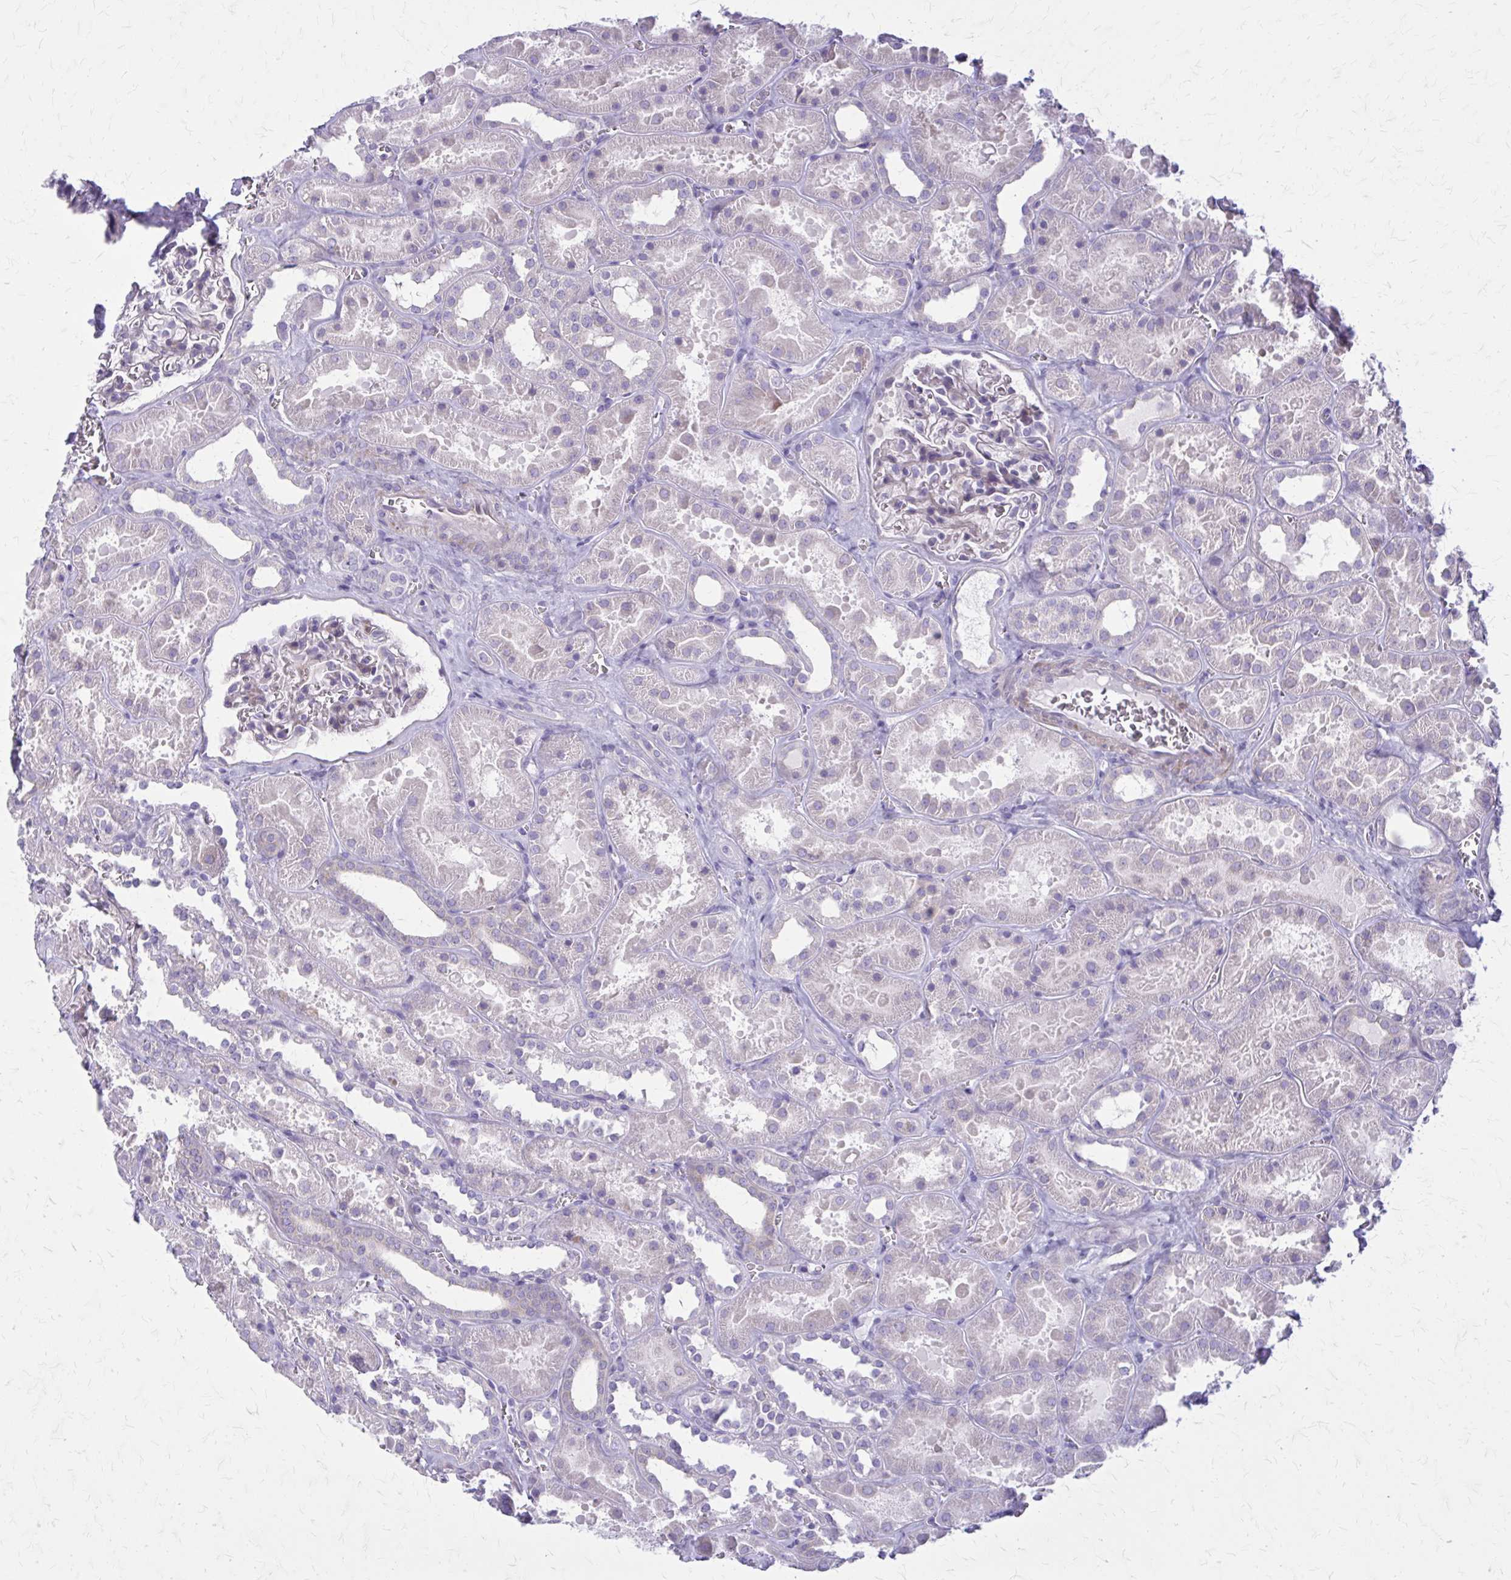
{"staining": {"intensity": "negative", "quantity": "none", "location": "none"}, "tissue": "kidney", "cell_type": "Cells in glomeruli", "image_type": "normal", "snomed": [{"axis": "morphology", "description": "Normal tissue, NOS"}, {"axis": "topography", "description": "Kidney"}], "caption": "This is an immunohistochemistry (IHC) micrograph of benign human kidney. There is no expression in cells in glomeruli.", "gene": "PITPNM1", "patient": {"sex": "female", "age": 41}}